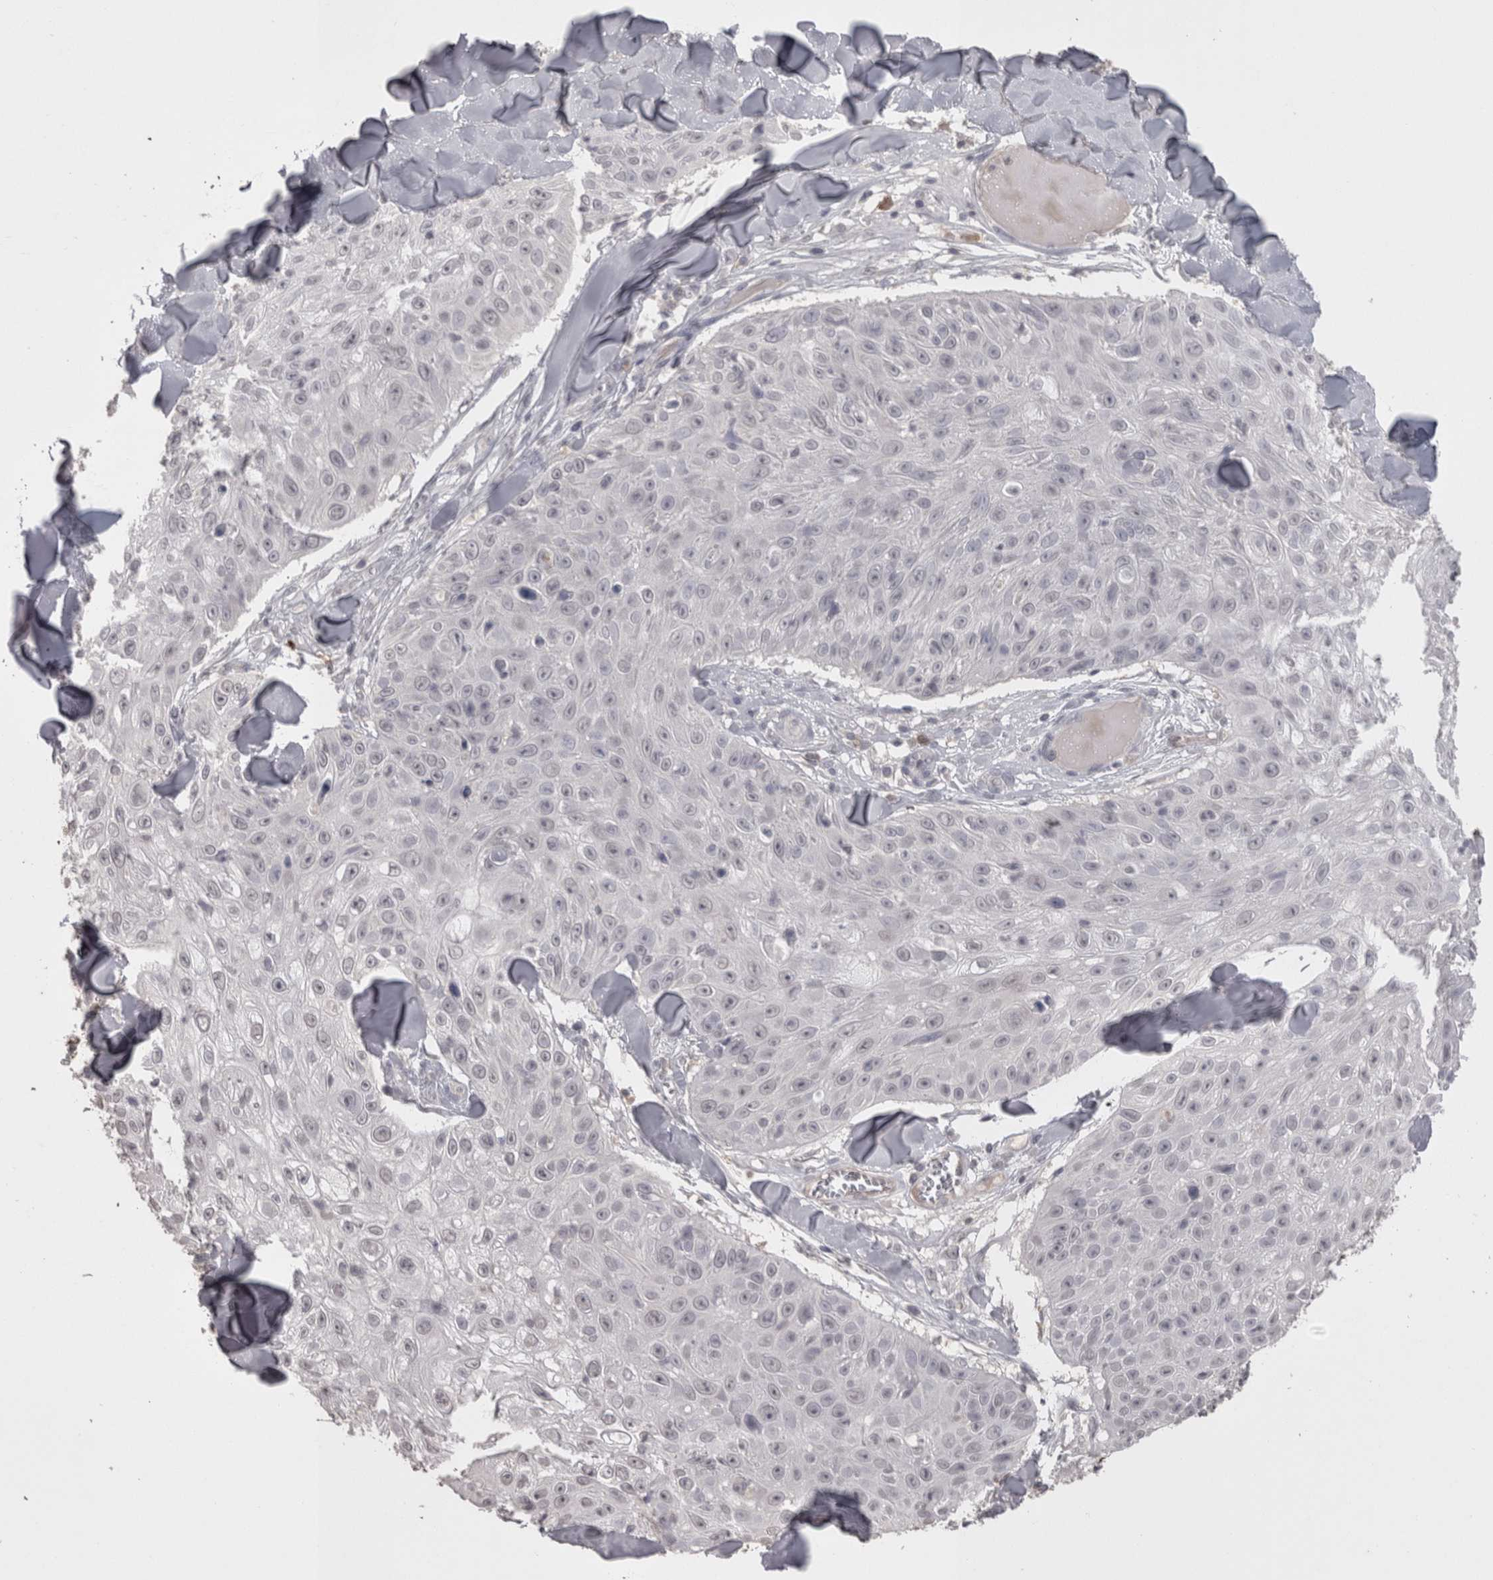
{"staining": {"intensity": "negative", "quantity": "none", "location": "none"}, "tissue": "skin cancer", "cell_type": "Tumor cells", "image_type": "cancer", "snomed": [{"axis": "morphology", "description": "Squamous cell carcinoma, NOS"}, {"axis": "topography", "description": "Skin"}], "caption": "The image shows no staining of tumor cells in squamous cell carcinoma (skin).", "gene": "LAX1", "patient": {"sex": "male", "age": 86}}